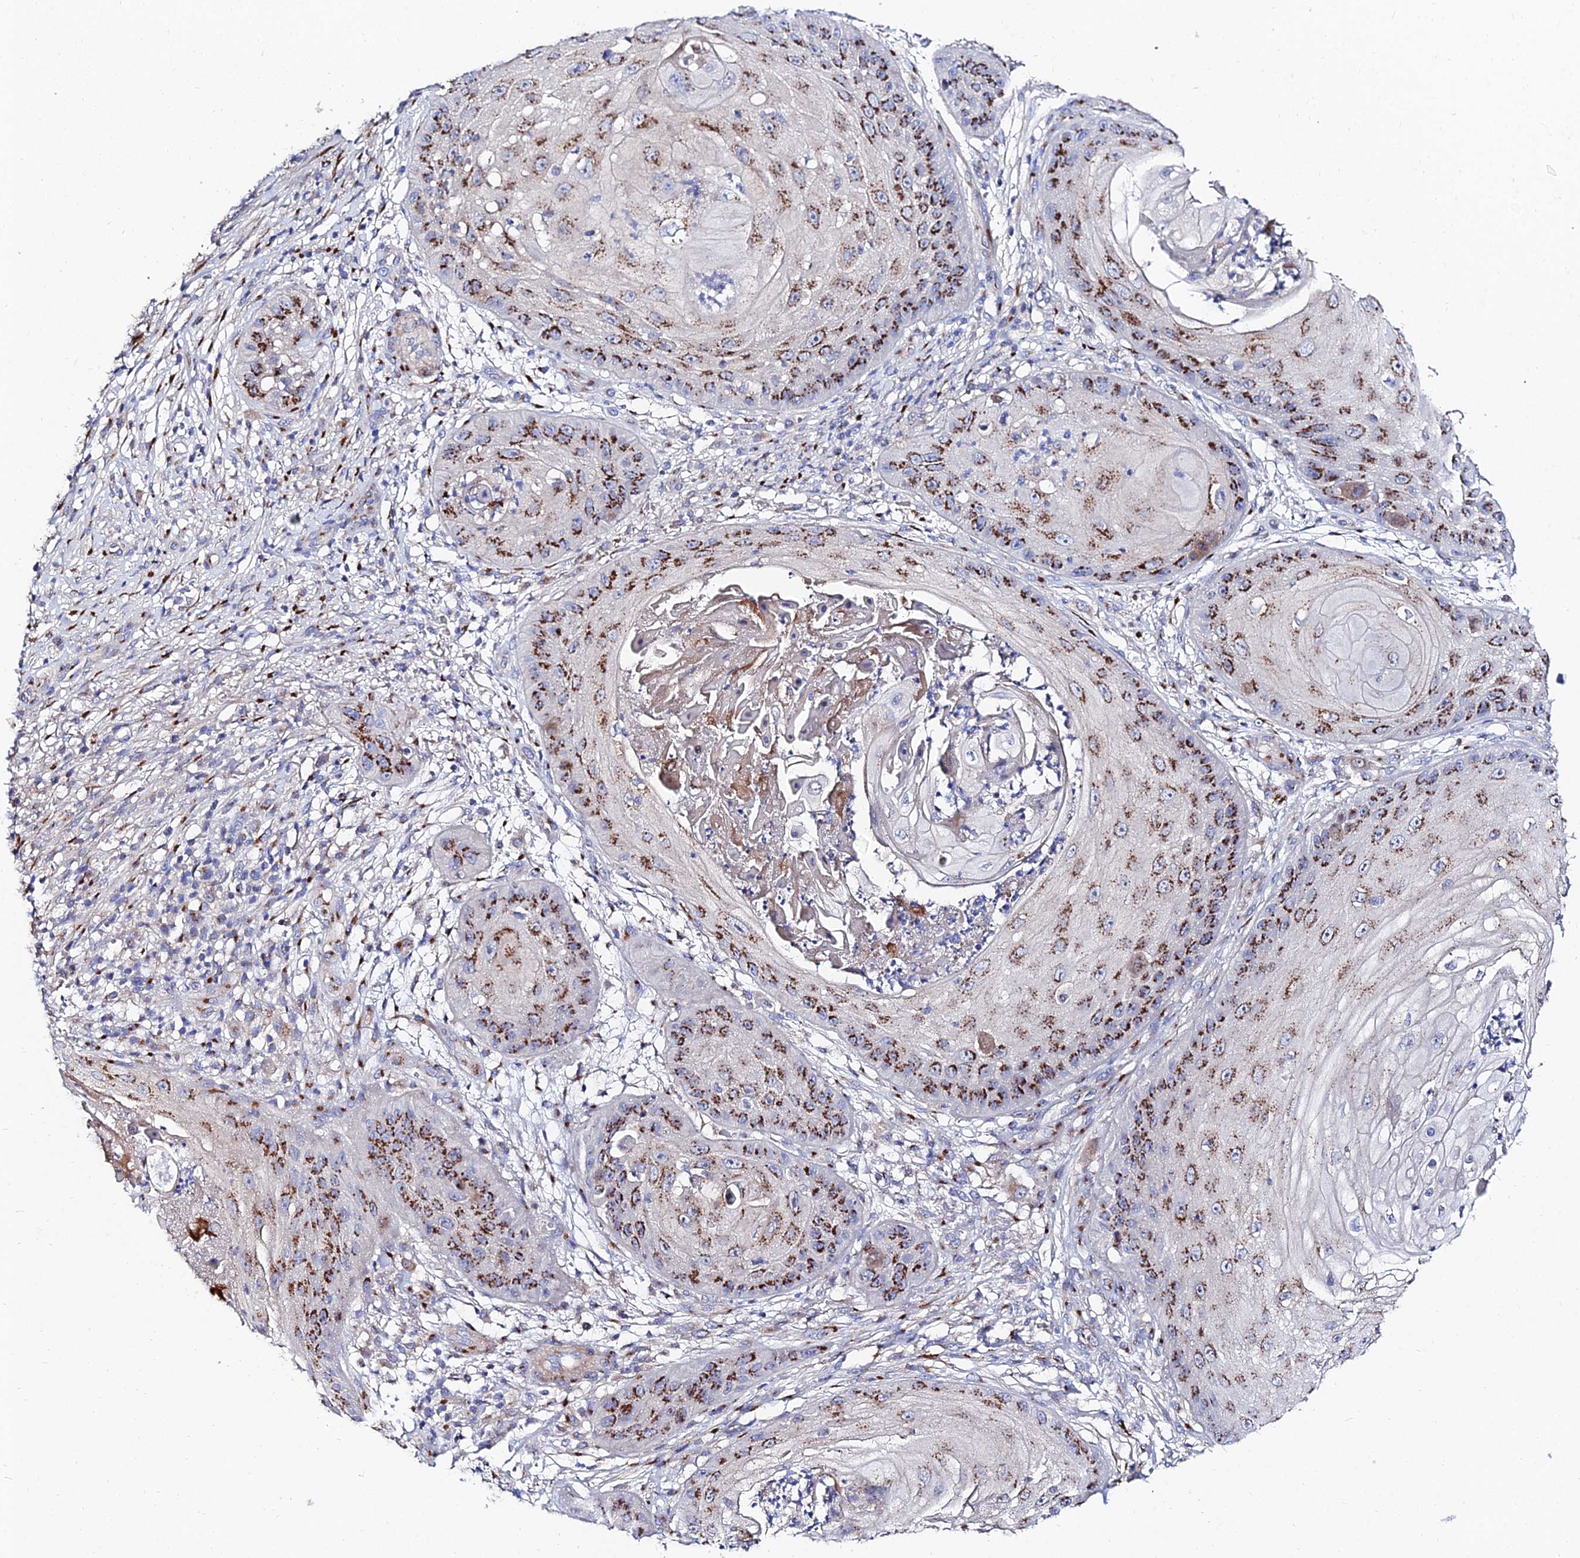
{"staining": {"intensity": "strong", "quantity": ">75%", "location": "cytoplasmic/membranous"}, "tissue": "skin cancer", "cell_type": "Tumor cells", "image_type": "cancer", "snomed": [{"axis": "morphology", "description": "Squamous cell carcinoma, NOS"}, {"axis": "topography", "description": "Skin"}], "caption": "High-magnification brightfield microscopy of skin squamous cell carcinoma stained with DAB (3,3'-diaminobenzidine) (brown) and counterstained with hematoxylin (blue). tumor cells exhibit strong cytoplasmic/membranous positivity is identified in about>75% of cells.", "gene": "BORCS8", "patient": {"sex": "male", "age": 70}}